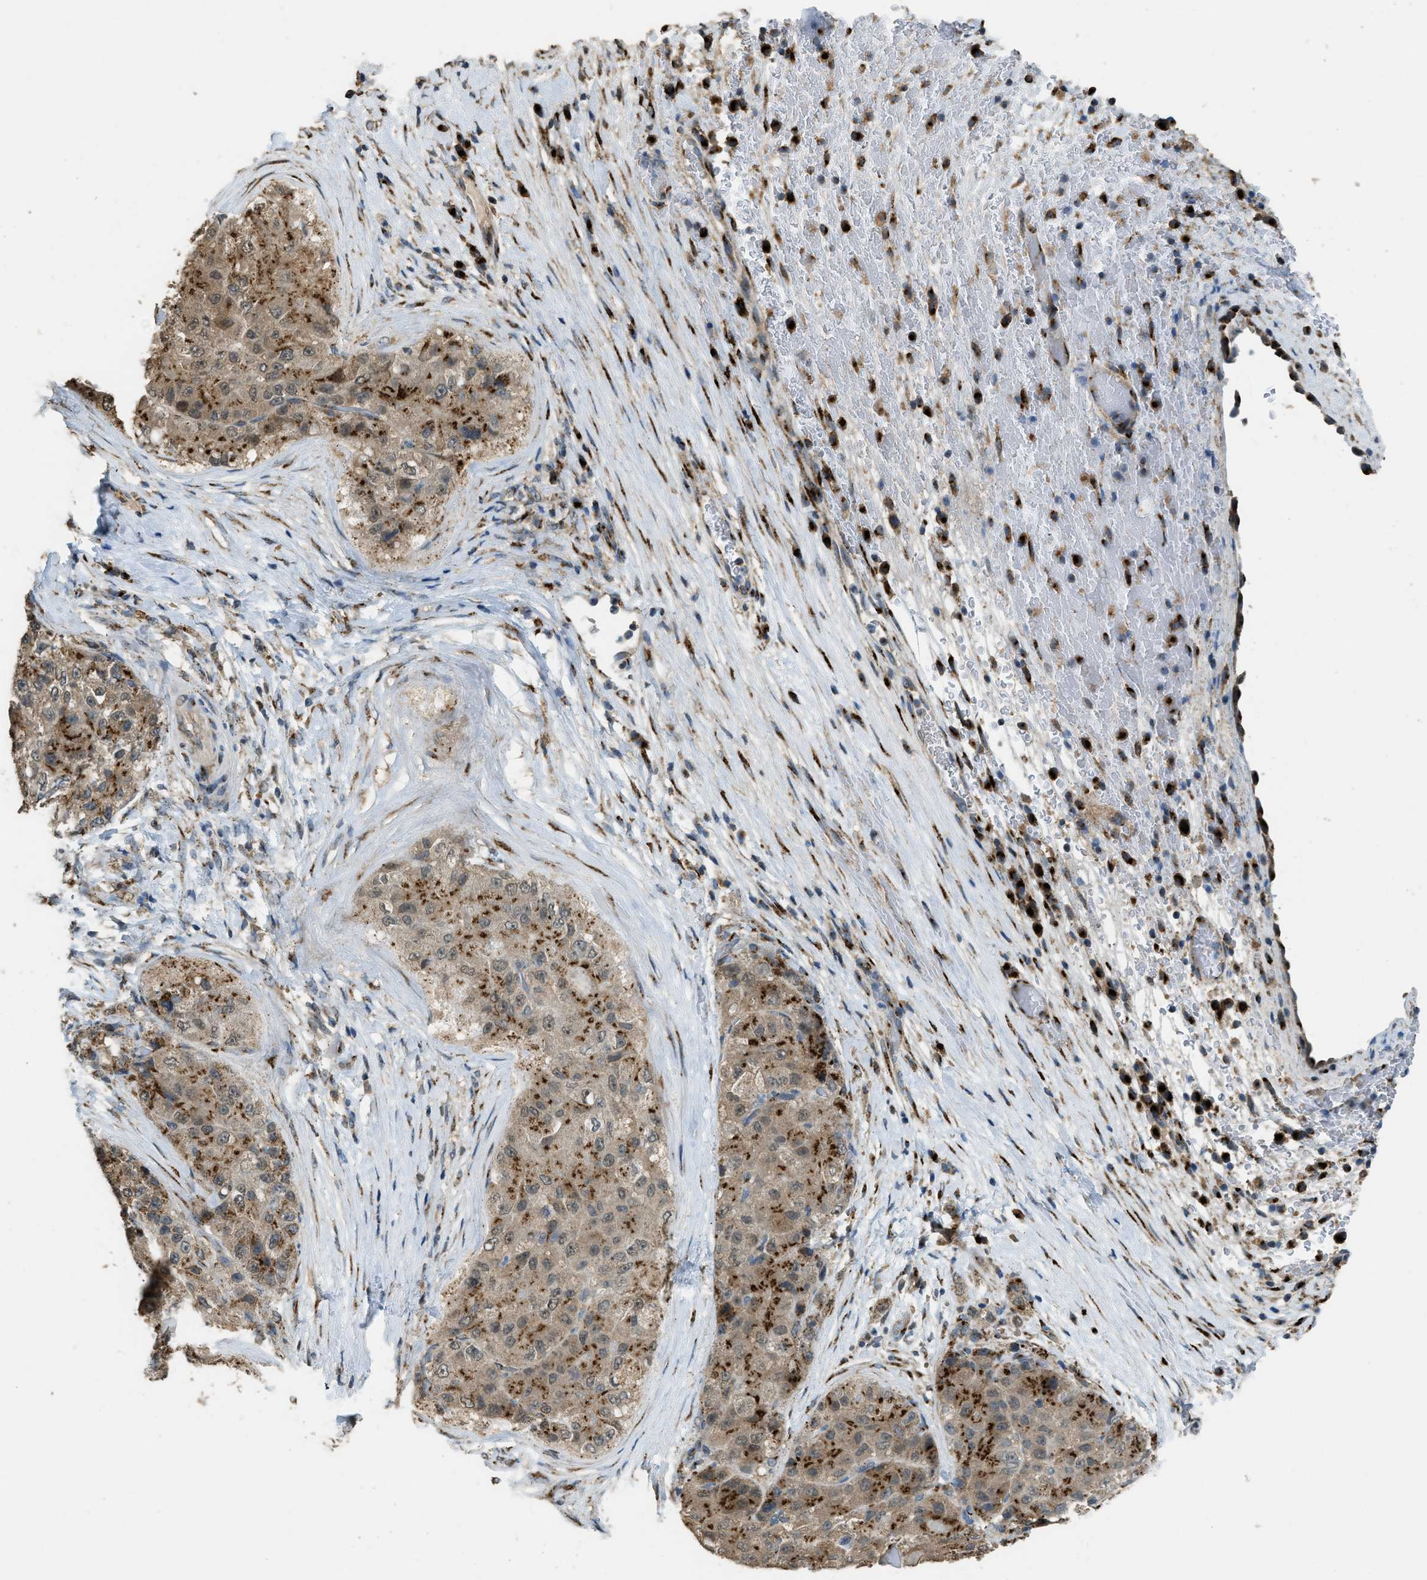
{"staining": {"intensity": "moderate", "quantity": ">75%", "location": "cytoplasmic/membranous"}, "tissue": "liver cancer", "cell_type": "Tumor cells", "image_type": "cancer", "snomed": [{"axis": "morphology", "description": "Carcinoma, Hepatocellular, NOS"}, {"axis": "topography", "description": "Liver"}], "caption": "Moderate cytoplasmic/membranous staining for a protein is identified in about >75% of tumor cells of liver hepatocellular carcinoma using IHC.", "gene": "IPO7", "patient": {"sex": "male", "age": 80}}